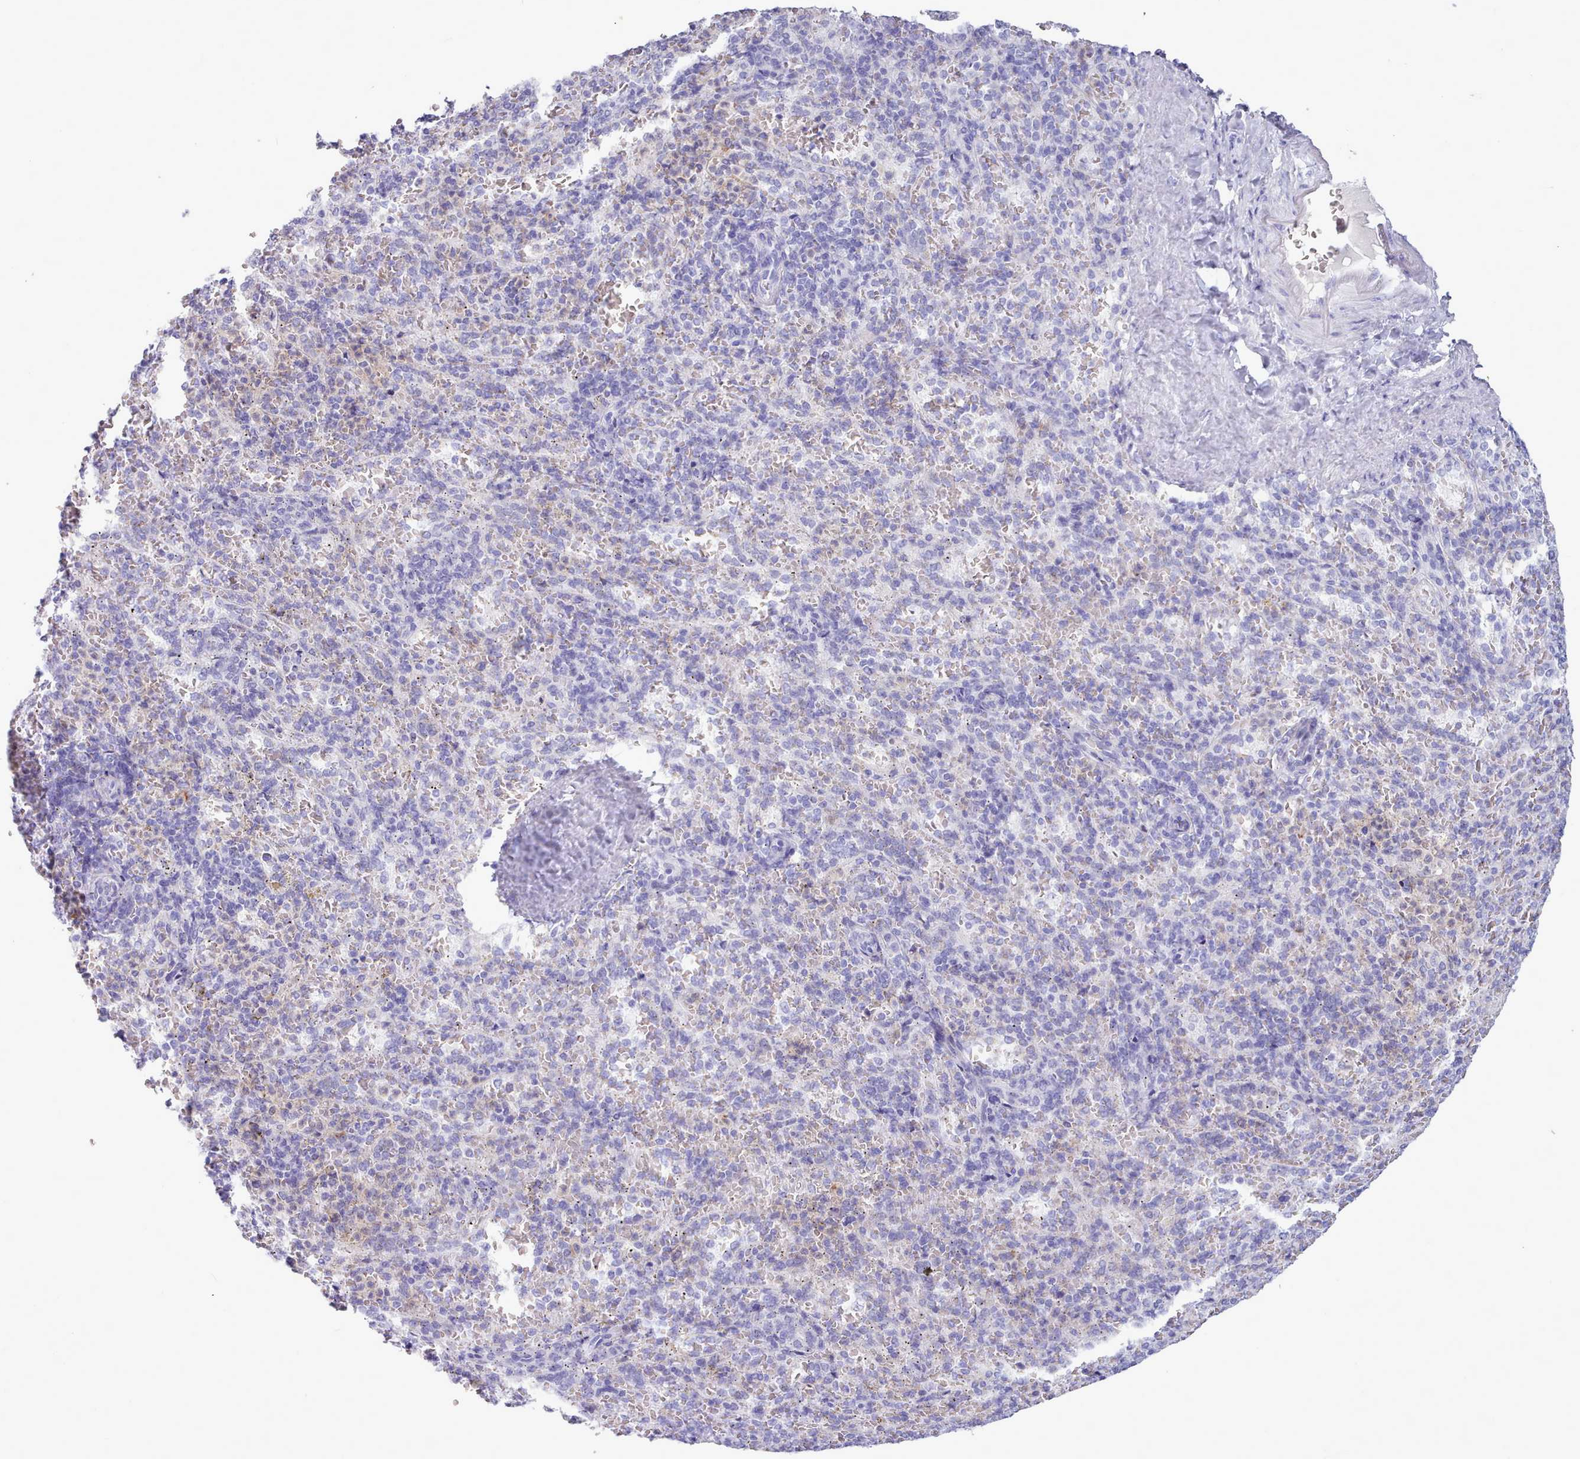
{"staining": {"intensity": "weak", "quantity": "<25%", "location": "cytoplasmic/membranous"}, "tissue": "spleen", "cell_type": "Cells in red pulp", "image_type": "normal", "snomed": [{"axis": "morphology", "description": "Normal tissue, NOS"}, {"axis": "topography", "description": "Spleen"}], "caption": "Immunohistochemical staining of normal spleen shows no significant expression in cells in red pulp.", "gene": "NKX1", "patient": {"sex": "female", "age": 21}}